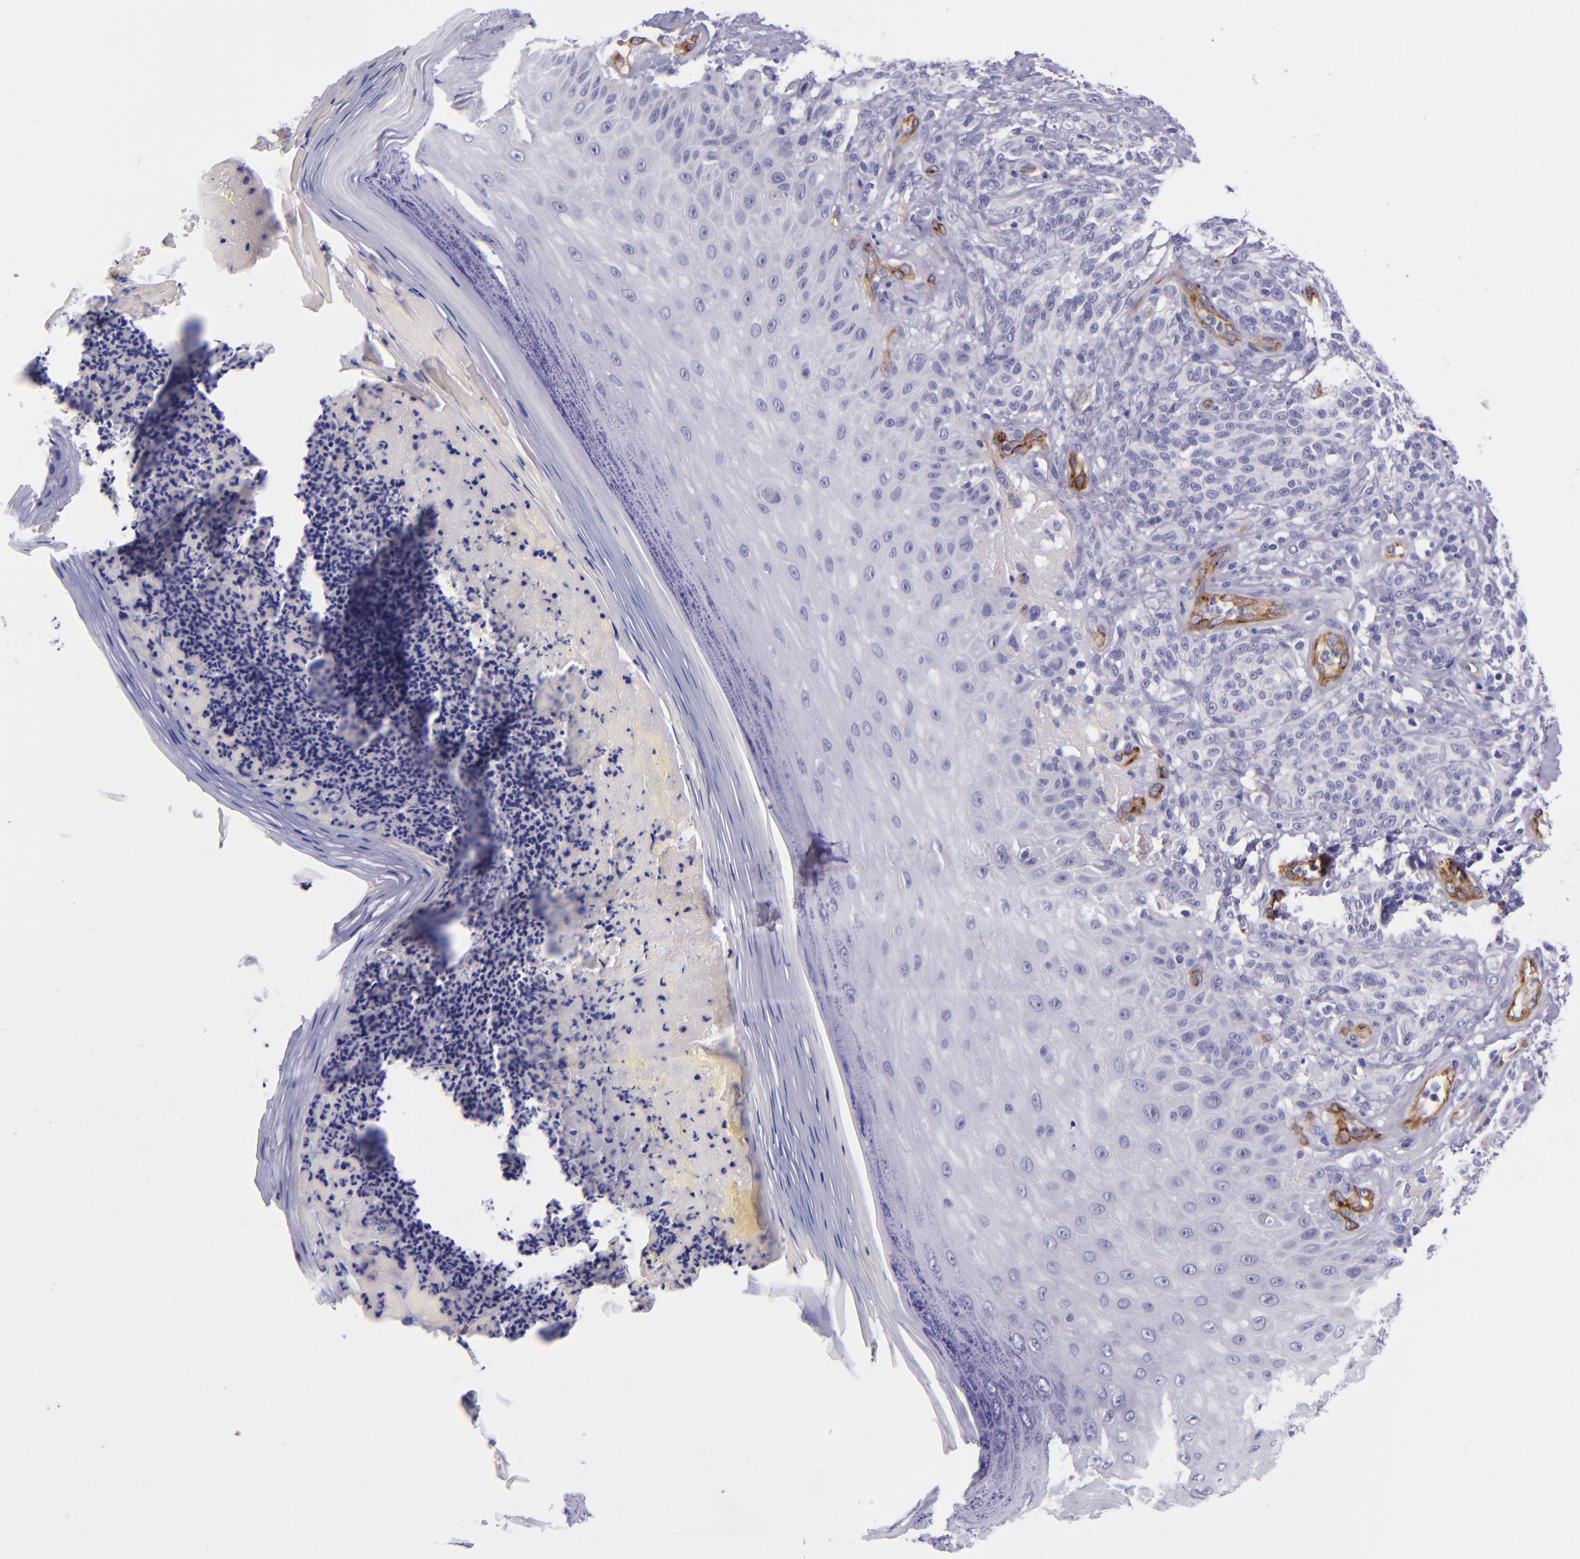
{"staining": {"intensity": "negative", "quantity": "none", "location": "none"}, "tissue": "melanoma", "cell_type": "Tumor cells", "image_type": "cancer", "snomed": [{"axis": "morphology", "description": "Malignant melanoma, NOS"}, {"axis": "topography", "description": "Skin"}], "caption": "Malignant melanoma was stained to show a protein in brown. There is no significant positivity in tumor cells.", "gene": "NOS3", "patient": {"sex": "male", "age": 57}}